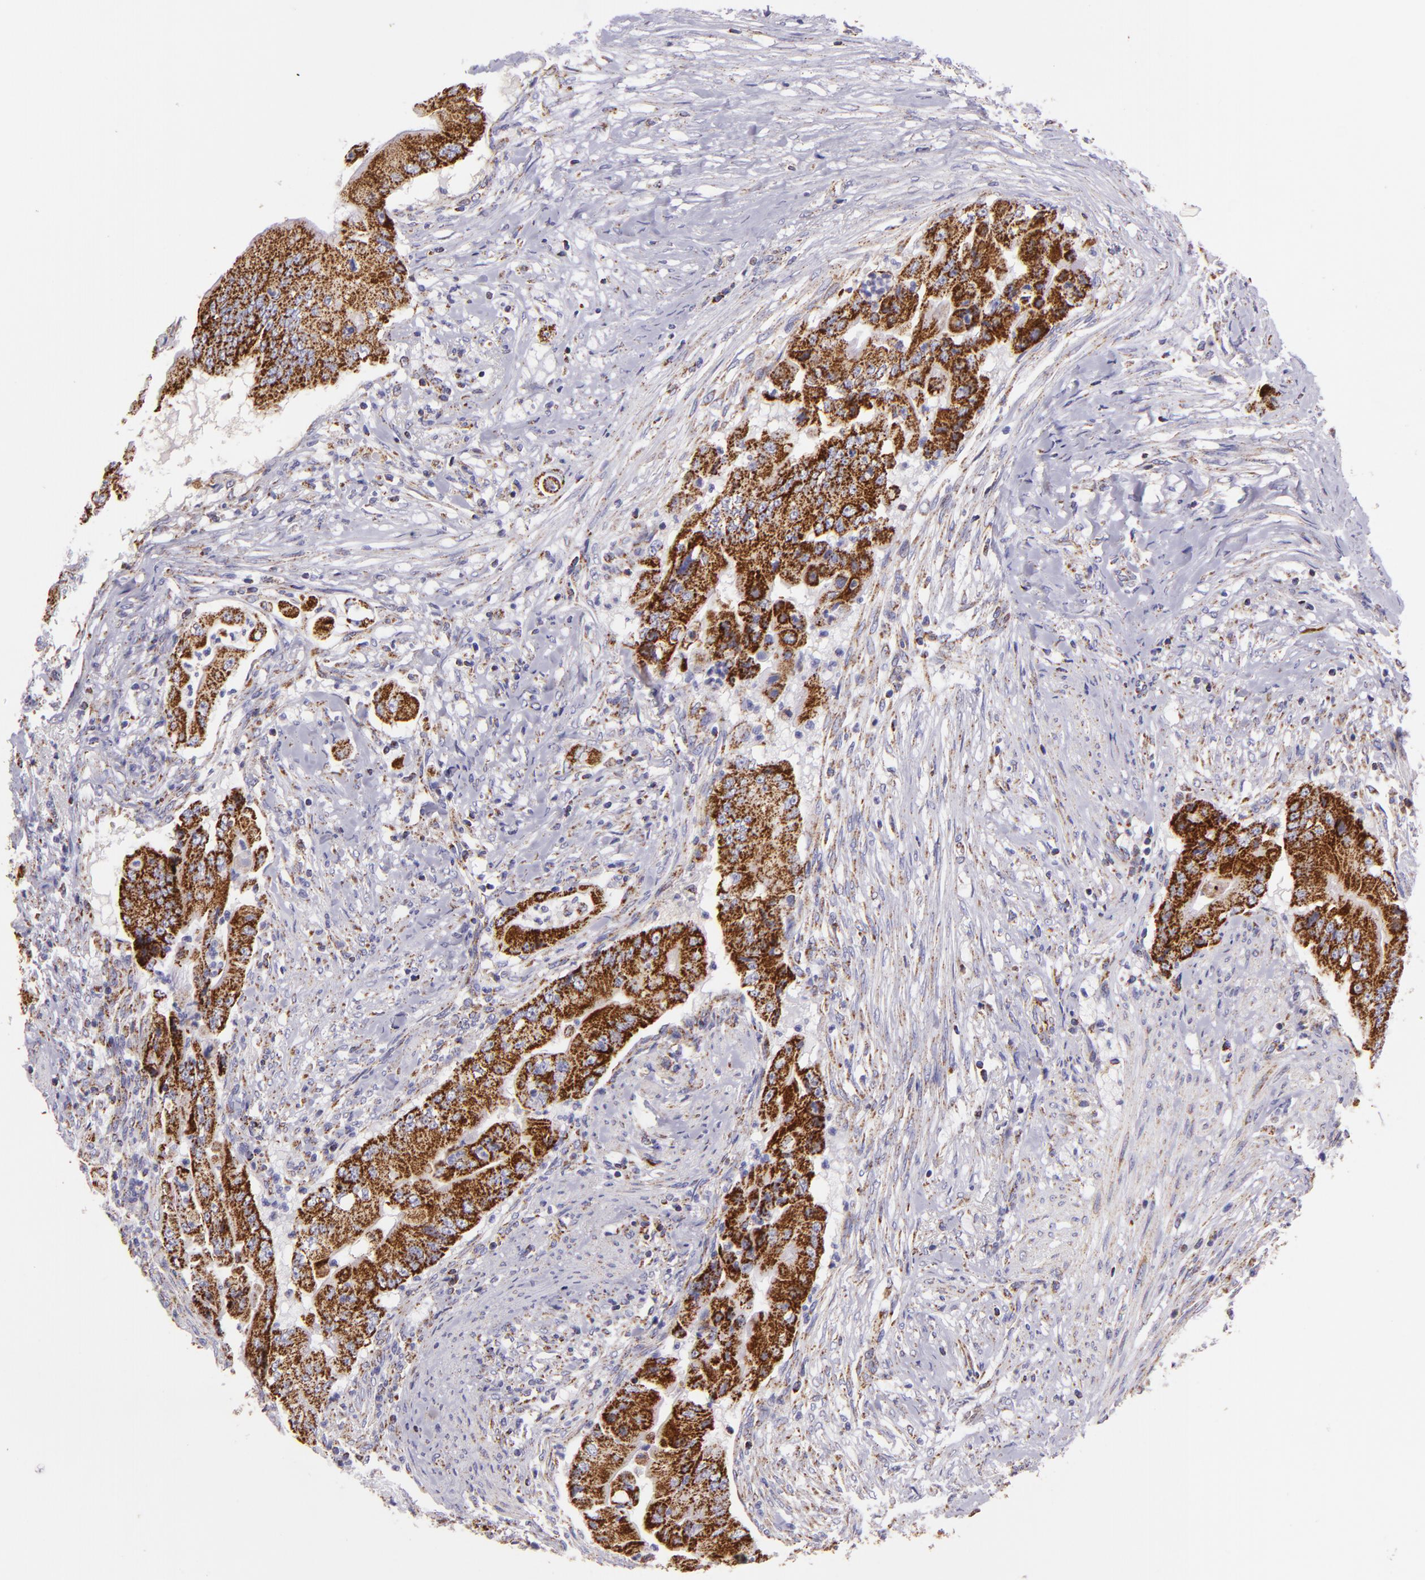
{"staining": {"intensity": "strong", "quantity": ">75%", "location": "cytoplasmic/membranous"}, "tissue": "pancreatic cancer", "cell_type": "Tumor cells", "image_type": "cancer", "snomed": [{"axis": "morphology", "description": "Adenocarcinoma, NOS"}, {"axis": "topography", "description": "Pancreas"}], "caption": "This photomicrograph displays immunohistochemistry (IHC) staining of human adenocarcinoma (pancreatic), with high strong cytoplasmic/membranous expression in about >75% of tumor cells.", "gene": "HSPD1", "patient": {"sex": "male", "age": 62}}